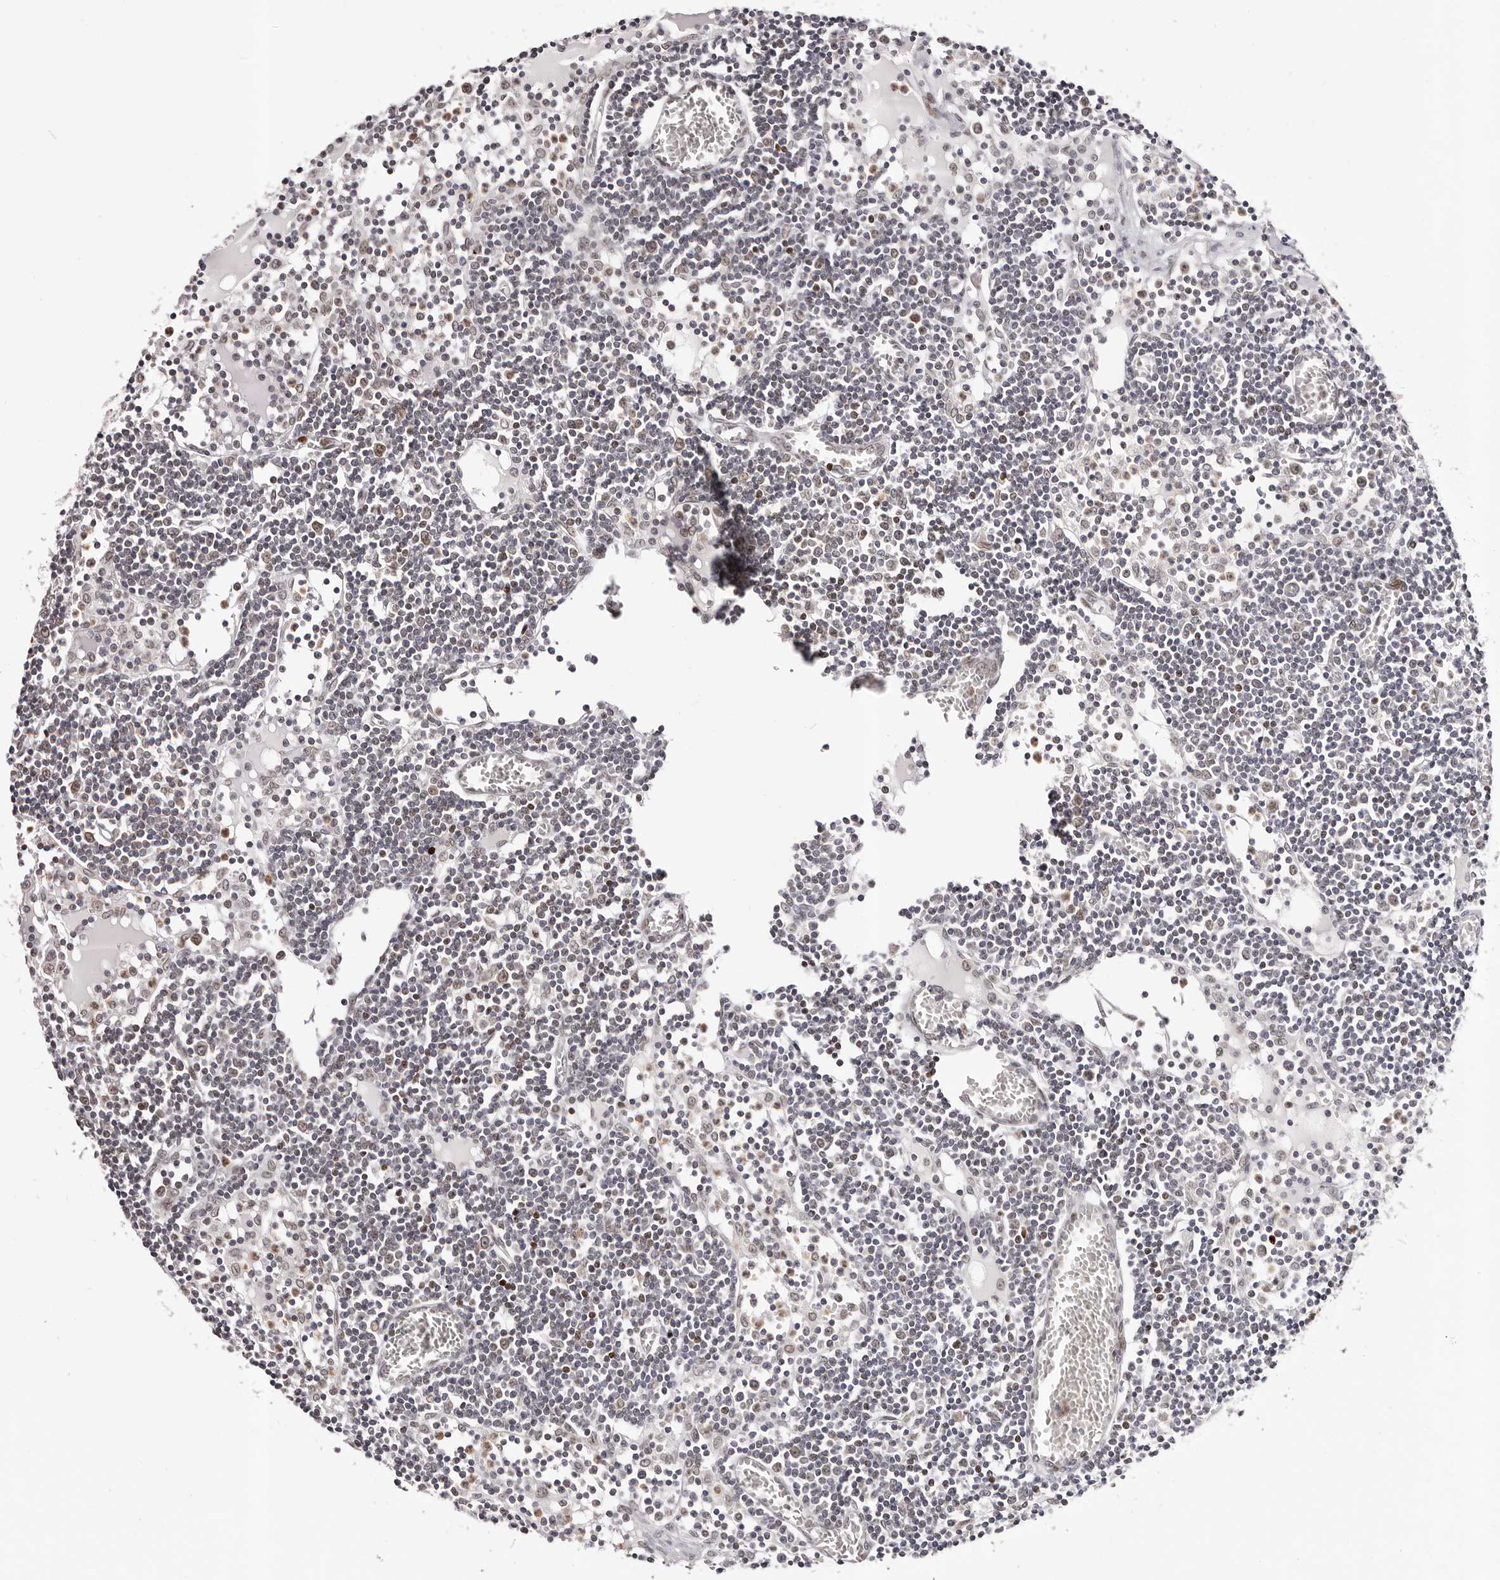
{"staining": {"intensity": "moderate", "quantity": "25%-75%", "location": "cytoplasmic/membranous,nuclear"}, "tissue": "lymph node", "cell_type": "Germinal center cells", "image_type": "normal", "snomed": [{"axis": "morphology", "description": "Normal tissue, NOS"}, {"axis": "topography", "description": "Lymph node"}], "caption": "Benign lymph node was stained to show a protein in brown. There is medium levels of moderate cytoplasmic/membranous,nuclear staining in about 25%-75% of germinal center cells. The protein is stained brown, and the nuclei are stained in blue (DAB IHC with brightfield microscopy, high magnification).", "gene": "NUP153", "patient": {"sex": "female", "age": 11}}